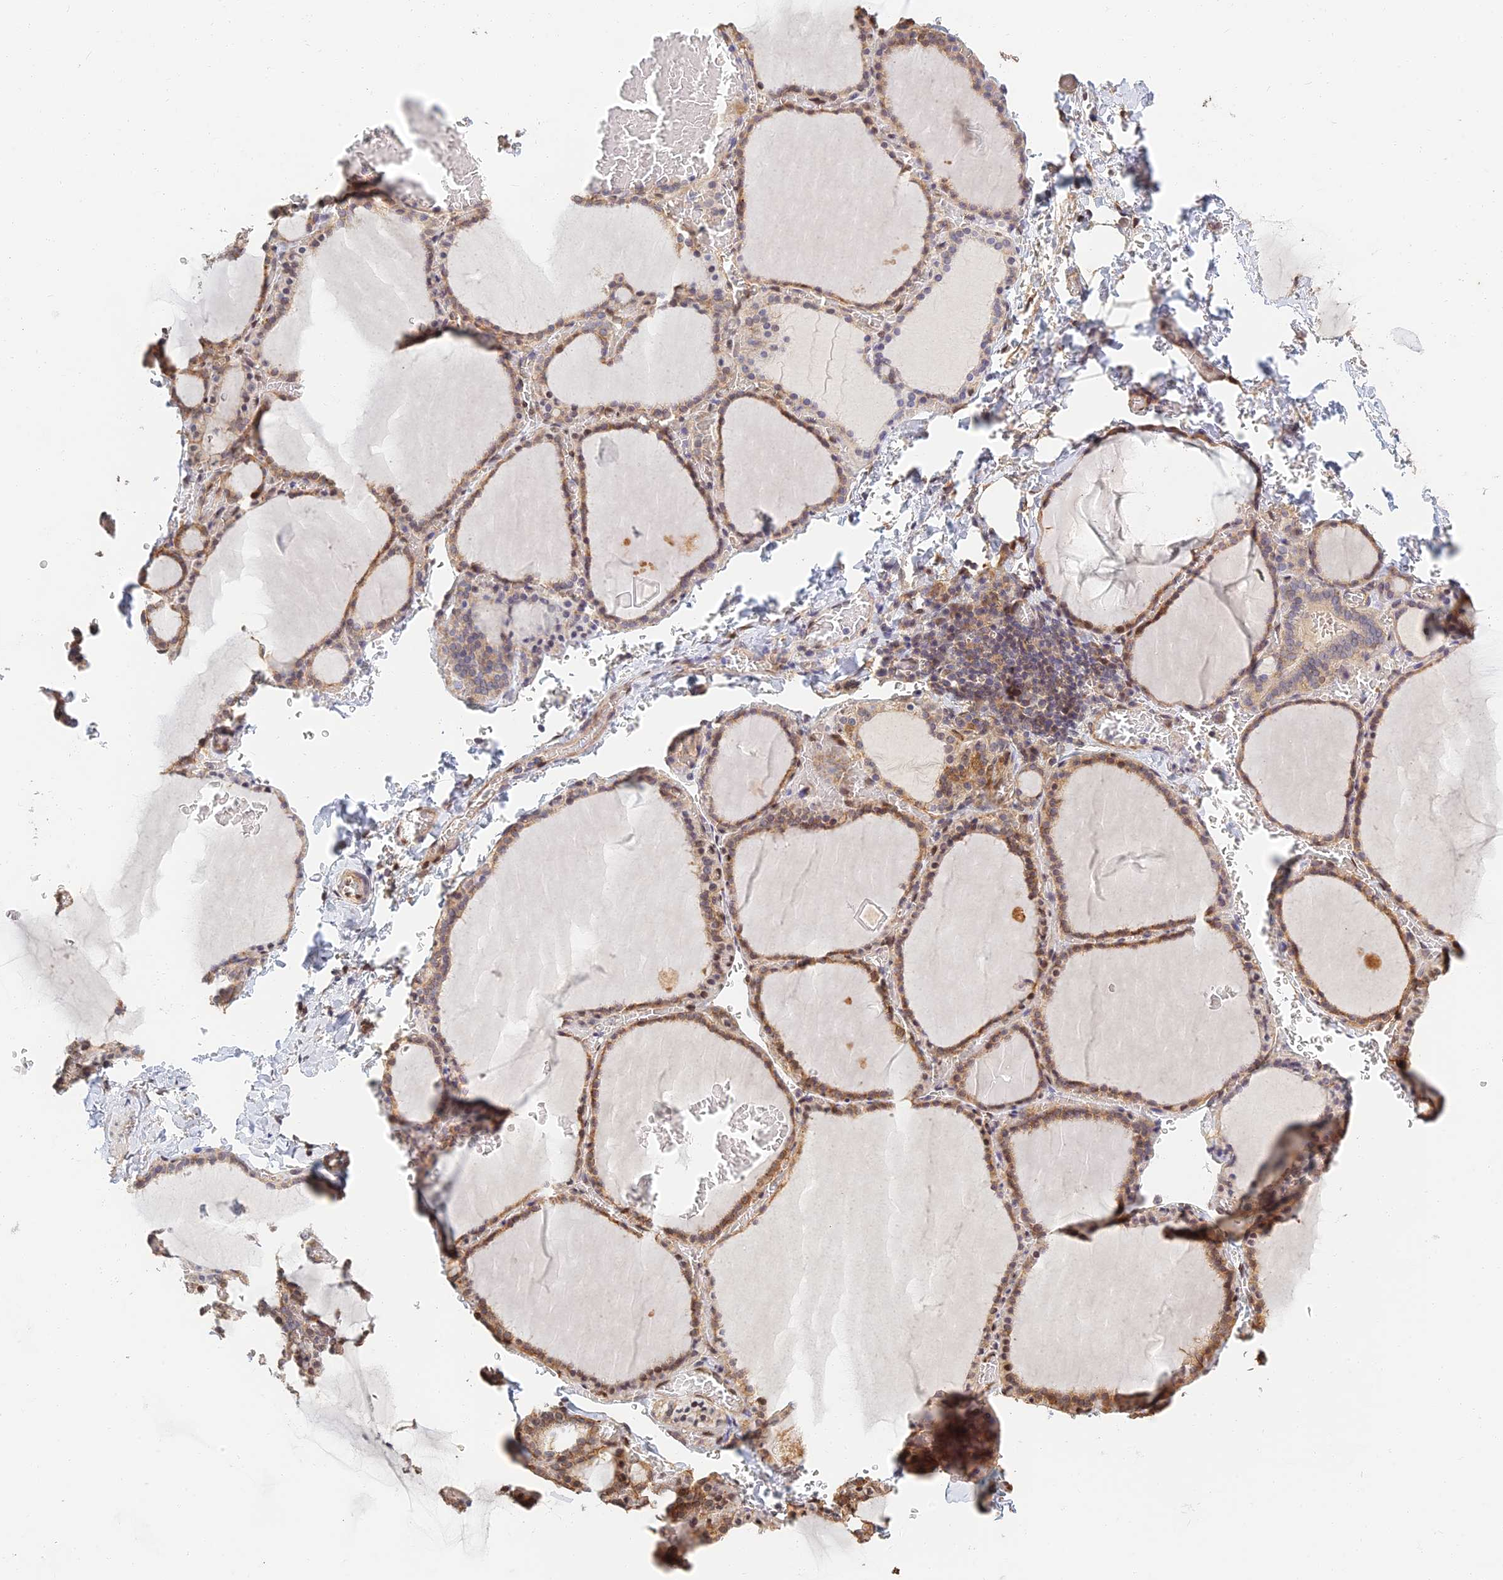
{"staining": {"intensity": "moderate", "quantity": ">75%", "location": "cytoplasmic/membranous"}, "tissue": "thyroid gland", "cell_type": "Glandular cells", "image_type": "normal", "snomed": [{"axis": "morphology", "description": "Normal tissue, NOS"}, {"axis": "topography", "description": "Thyroid gland"}], "caption": "Protein staining of normal thyroid gland reveals moderate cytoplasmic/membranous expression in approximately >75% of glandular cells. The protein of interest is stained brown, and the nuclei are stained in blue (DAB IHC with brightfield microscopy, high magnification).", "gene": "LRRN3", "patient": {"sex": "female", "age": 39}}